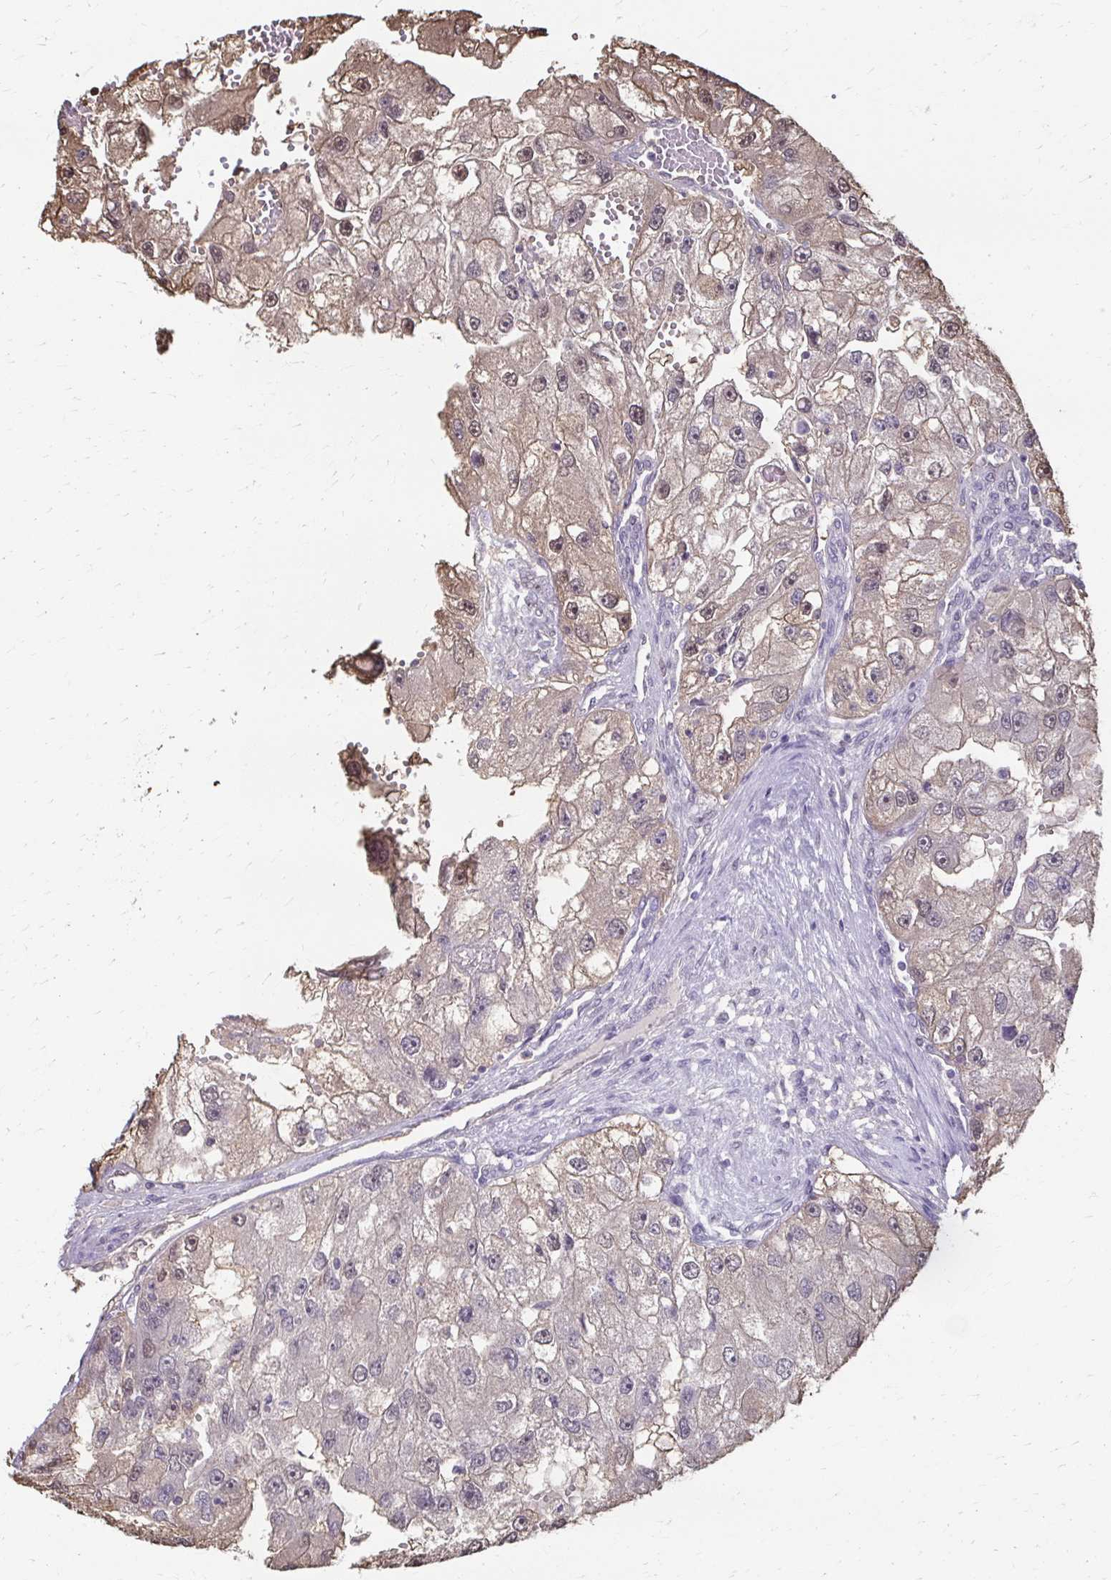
{"staining": {"intensity": "weak", "quantity": "25%-75%", "location": "cytoplasmic/membranous,nuclear"}, "tissue": "renal cancer", "cell_type": "Tumor cells", "image_type": "cancer", "snomed": [{"axis": "morphology", "description": "Adenocarcinoma, NOS"}, {"axis": "topography", "description": "Kidney"}], "caption": "Approximately 25%-75% of tumor cells in renal cancer exhibit weak cytoplasmic/membranous and nuclear protein expression as visualized by brown immunohistochemical staining.", "gene": "ING4", "patient": {"sex": "male", "age": 63}}